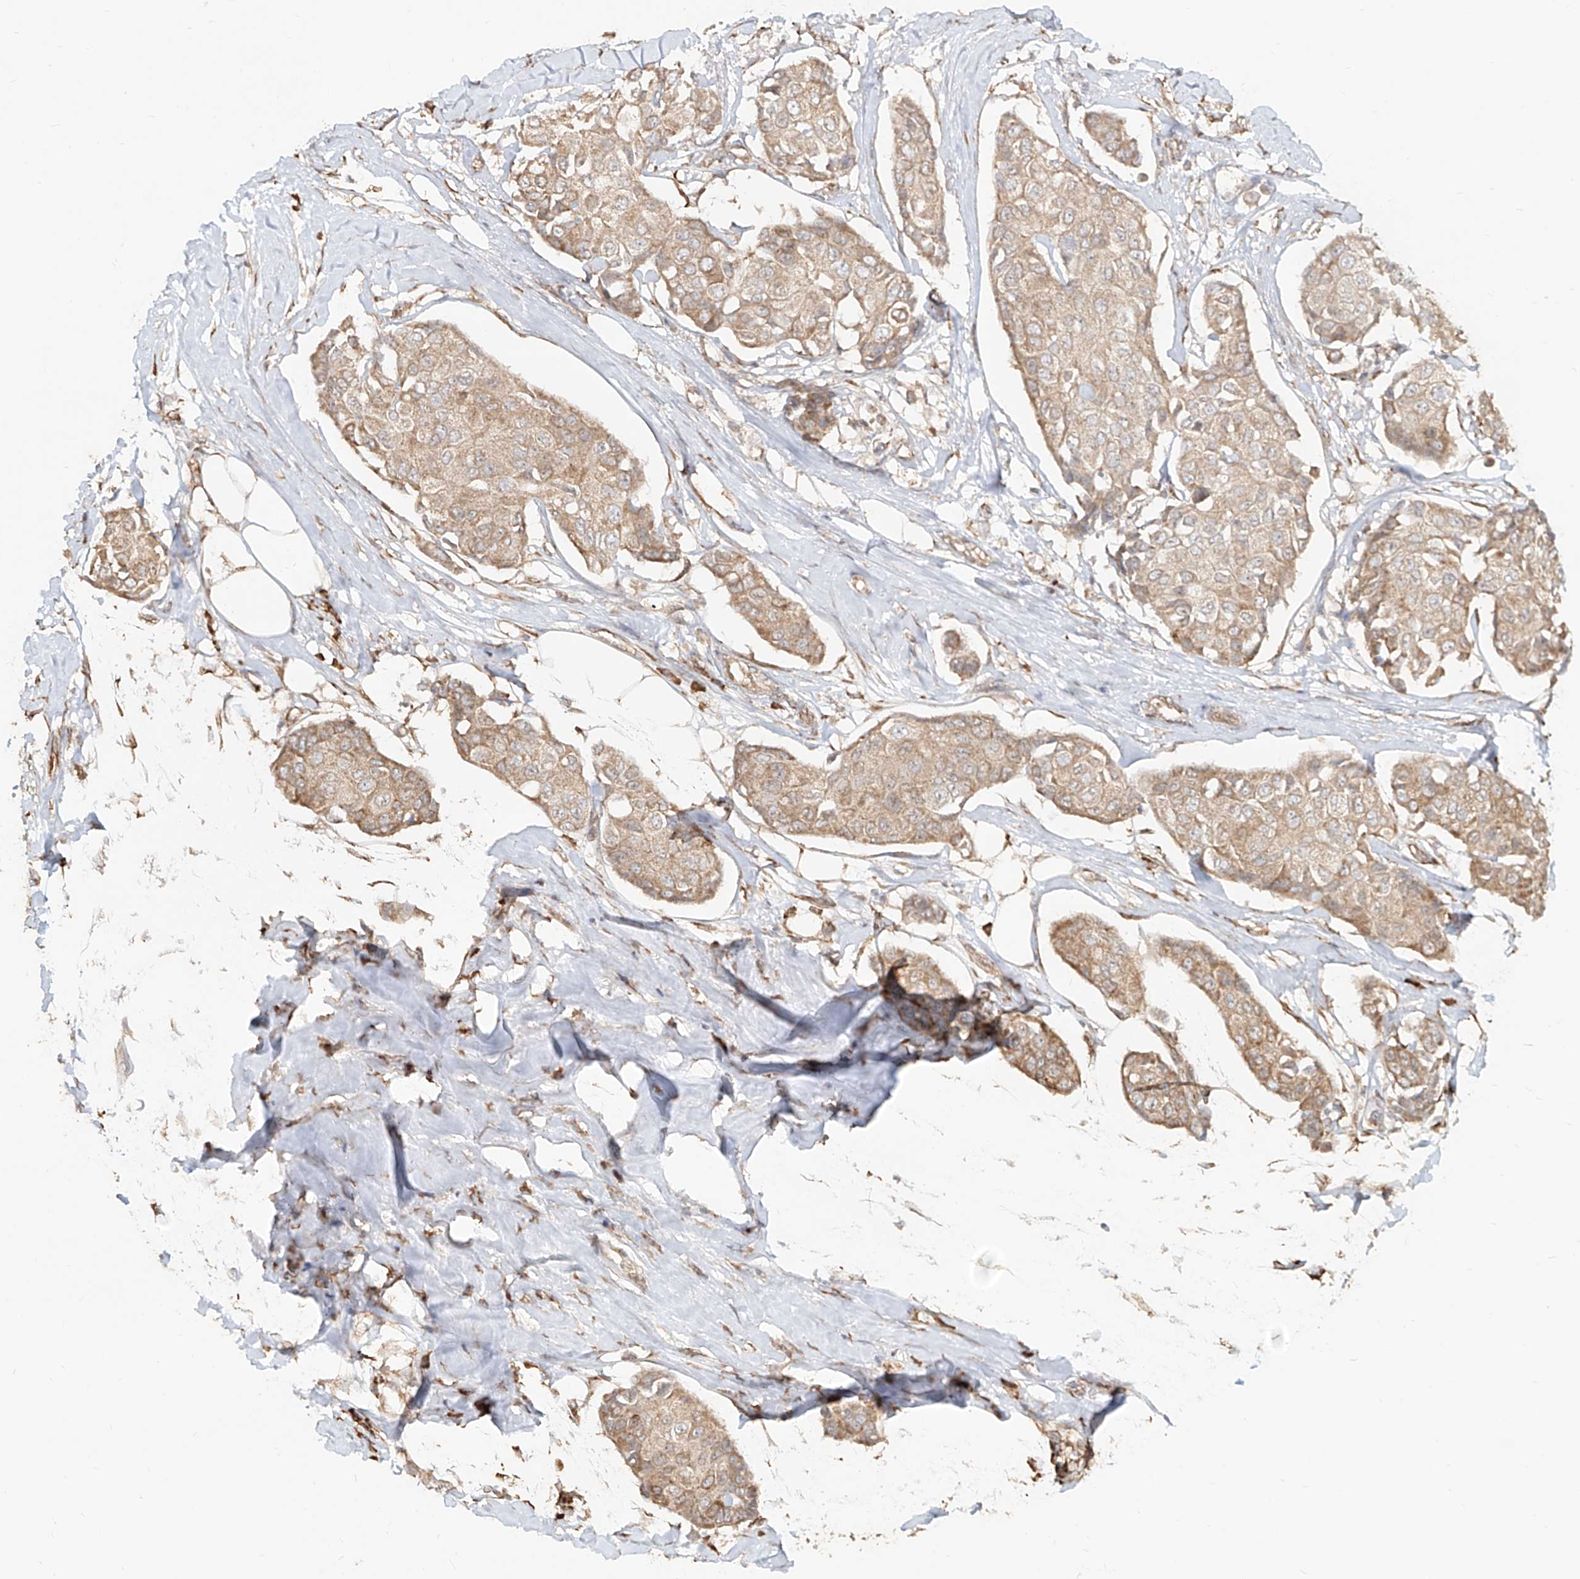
{"staining": {"intensity": "weak", "quantity": ">75%", "location": "cytoplasmic/membranous"}, "tissue": "breast cancer", "cell_type": "Tumor cells", "image_type": "cancer", "snomed": [{"axis": "morphology", "description": "Duct carcinoma"}, {"axis": "topography", "description": "Breast"}], "caption": "Immunohistochemical staining of human intraductal carcinoma (breast) shows weak cytoplasmic/membranous protein staining in about >75% of tumor cells.", "gene": "UBE2K", "patient": {"sex": "female", "age": 80}}